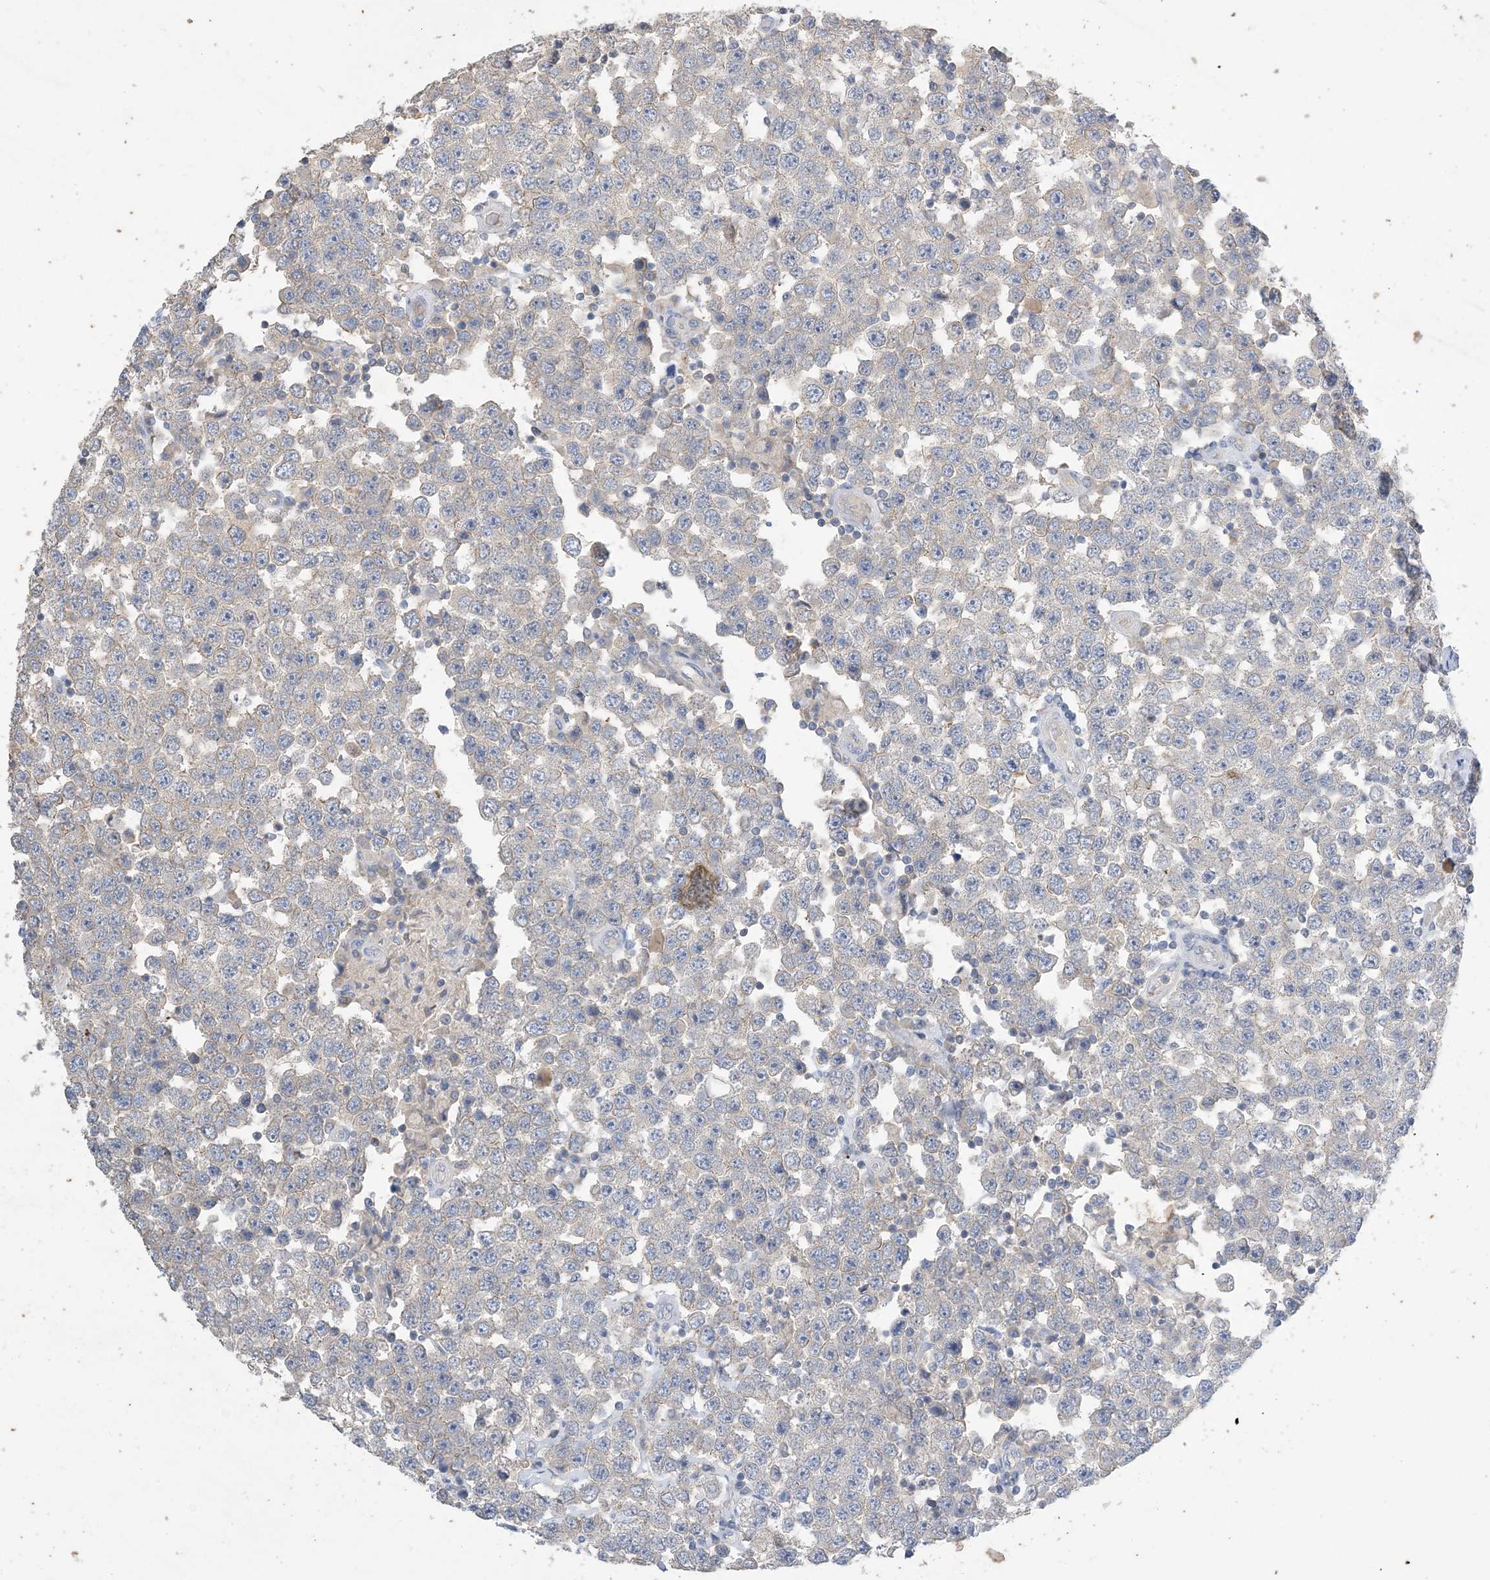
{"staining": {"intensity": "weak", "quantity": "<25%", "location": "cytoplasmic/membranous"}, "tissue": "testis cancer", "cell_type": "Tumor cells", "image_type": "cancer", "snomed": [{"axis": "morphology", "description": "Seminoma, NOS"}, {"axis": "topography", "description": "Testis"}], "caption": "Immunohistochemistry micrograph of neoplastic tissue: human testis seminoma stained with DAB (3,3'-diaminobenzidine) reveals no significant protein positivity in tumor cells.", "gene": "KPRP", "patient": {"sex": "male", "age": 28}}